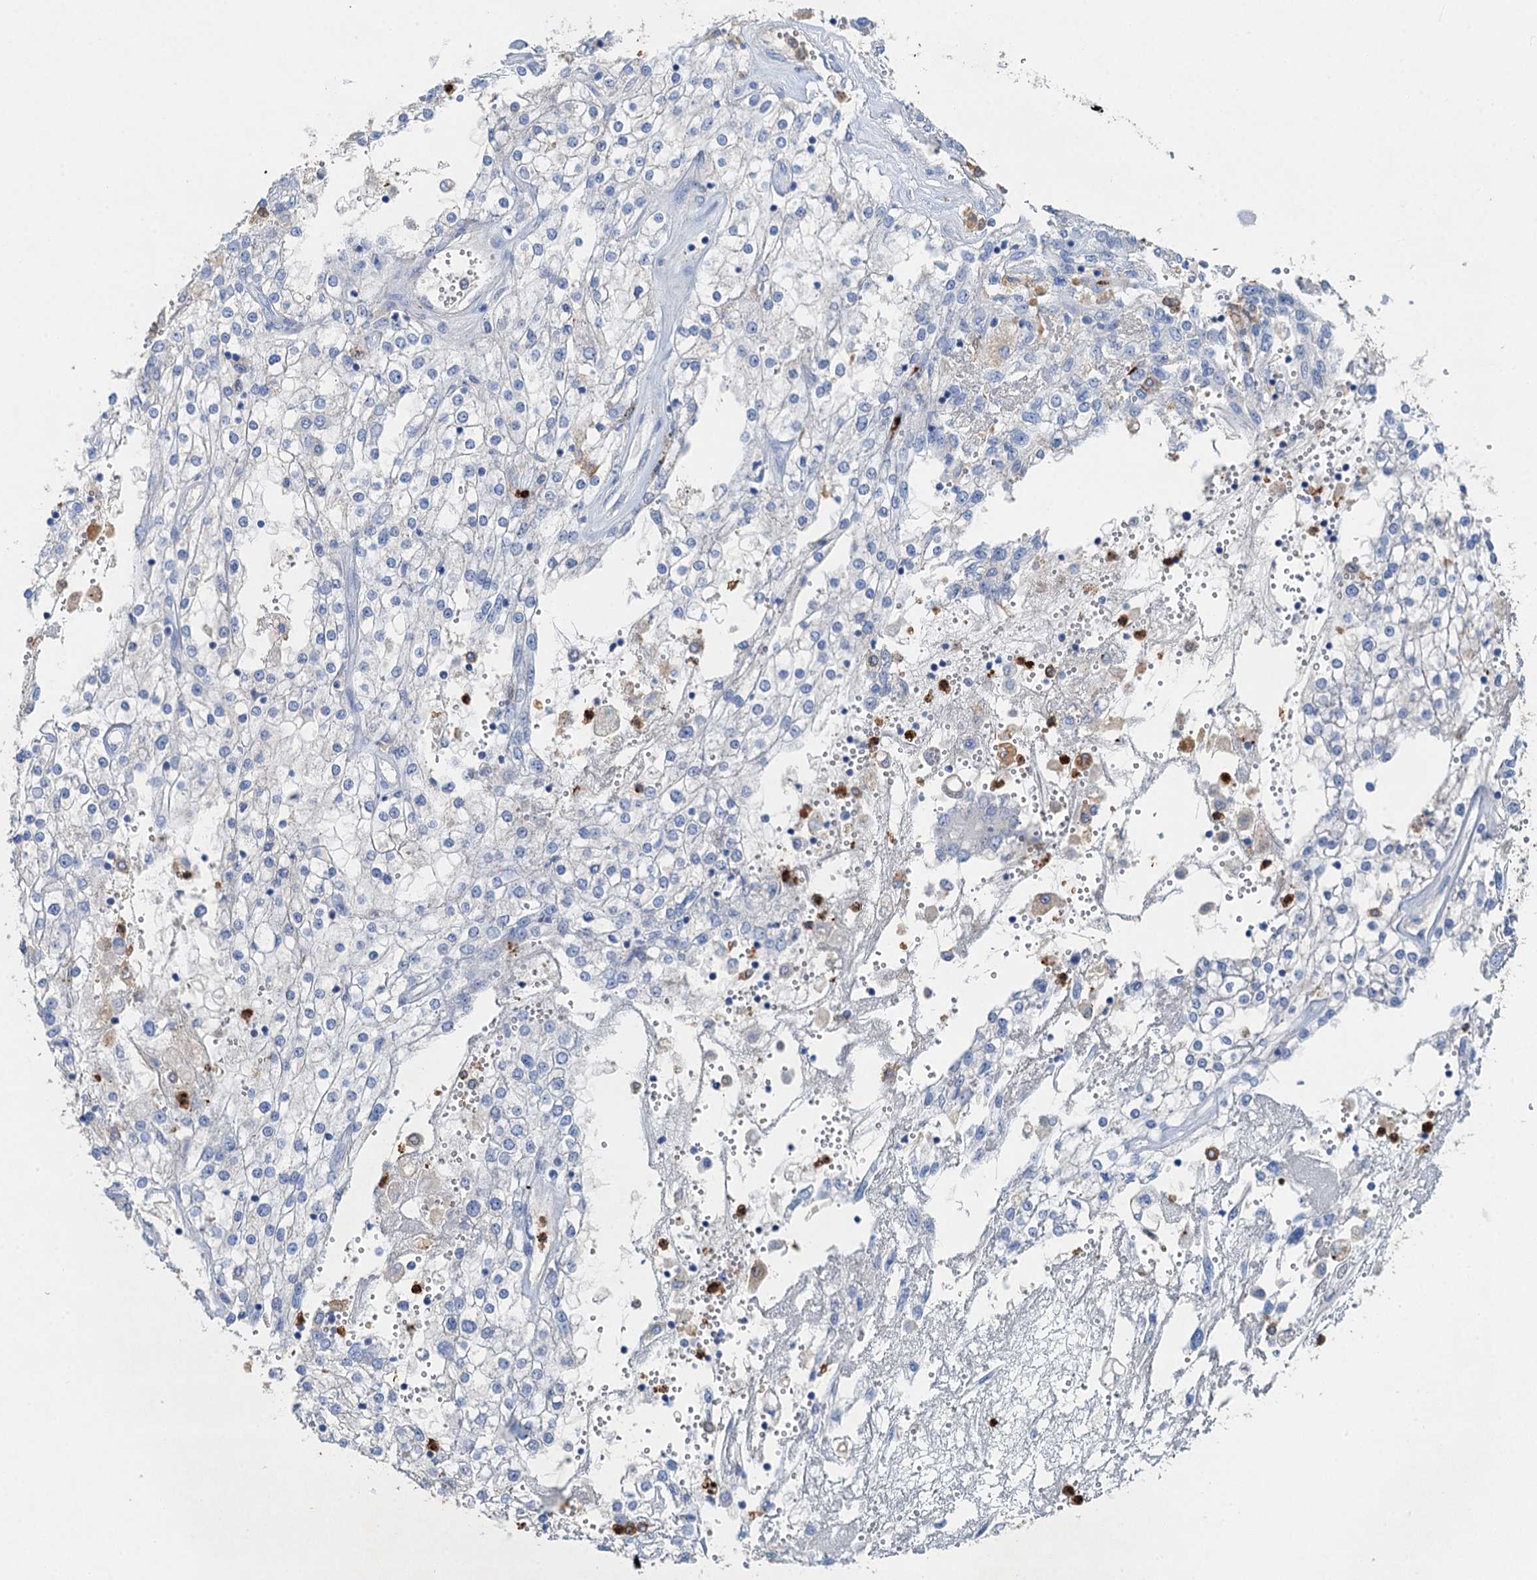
{"staining": {"intensity": "negative", "quantity": "none", "location": "none"}, "tissue": "renal cancer", "cell_type": "Tumor cells", "image_type": "cancer", "snomed": [{"axis": "morphology", "description": "Adenocarcinoma, NOS"}, {"axis": "topography", "description": "Kidney"}], "caption": "Tumor cells are negative for brown protein staining in renal adenocarcinoma.", "gene": "OTOA", "patient": {"sex": "female", "age": 52}}